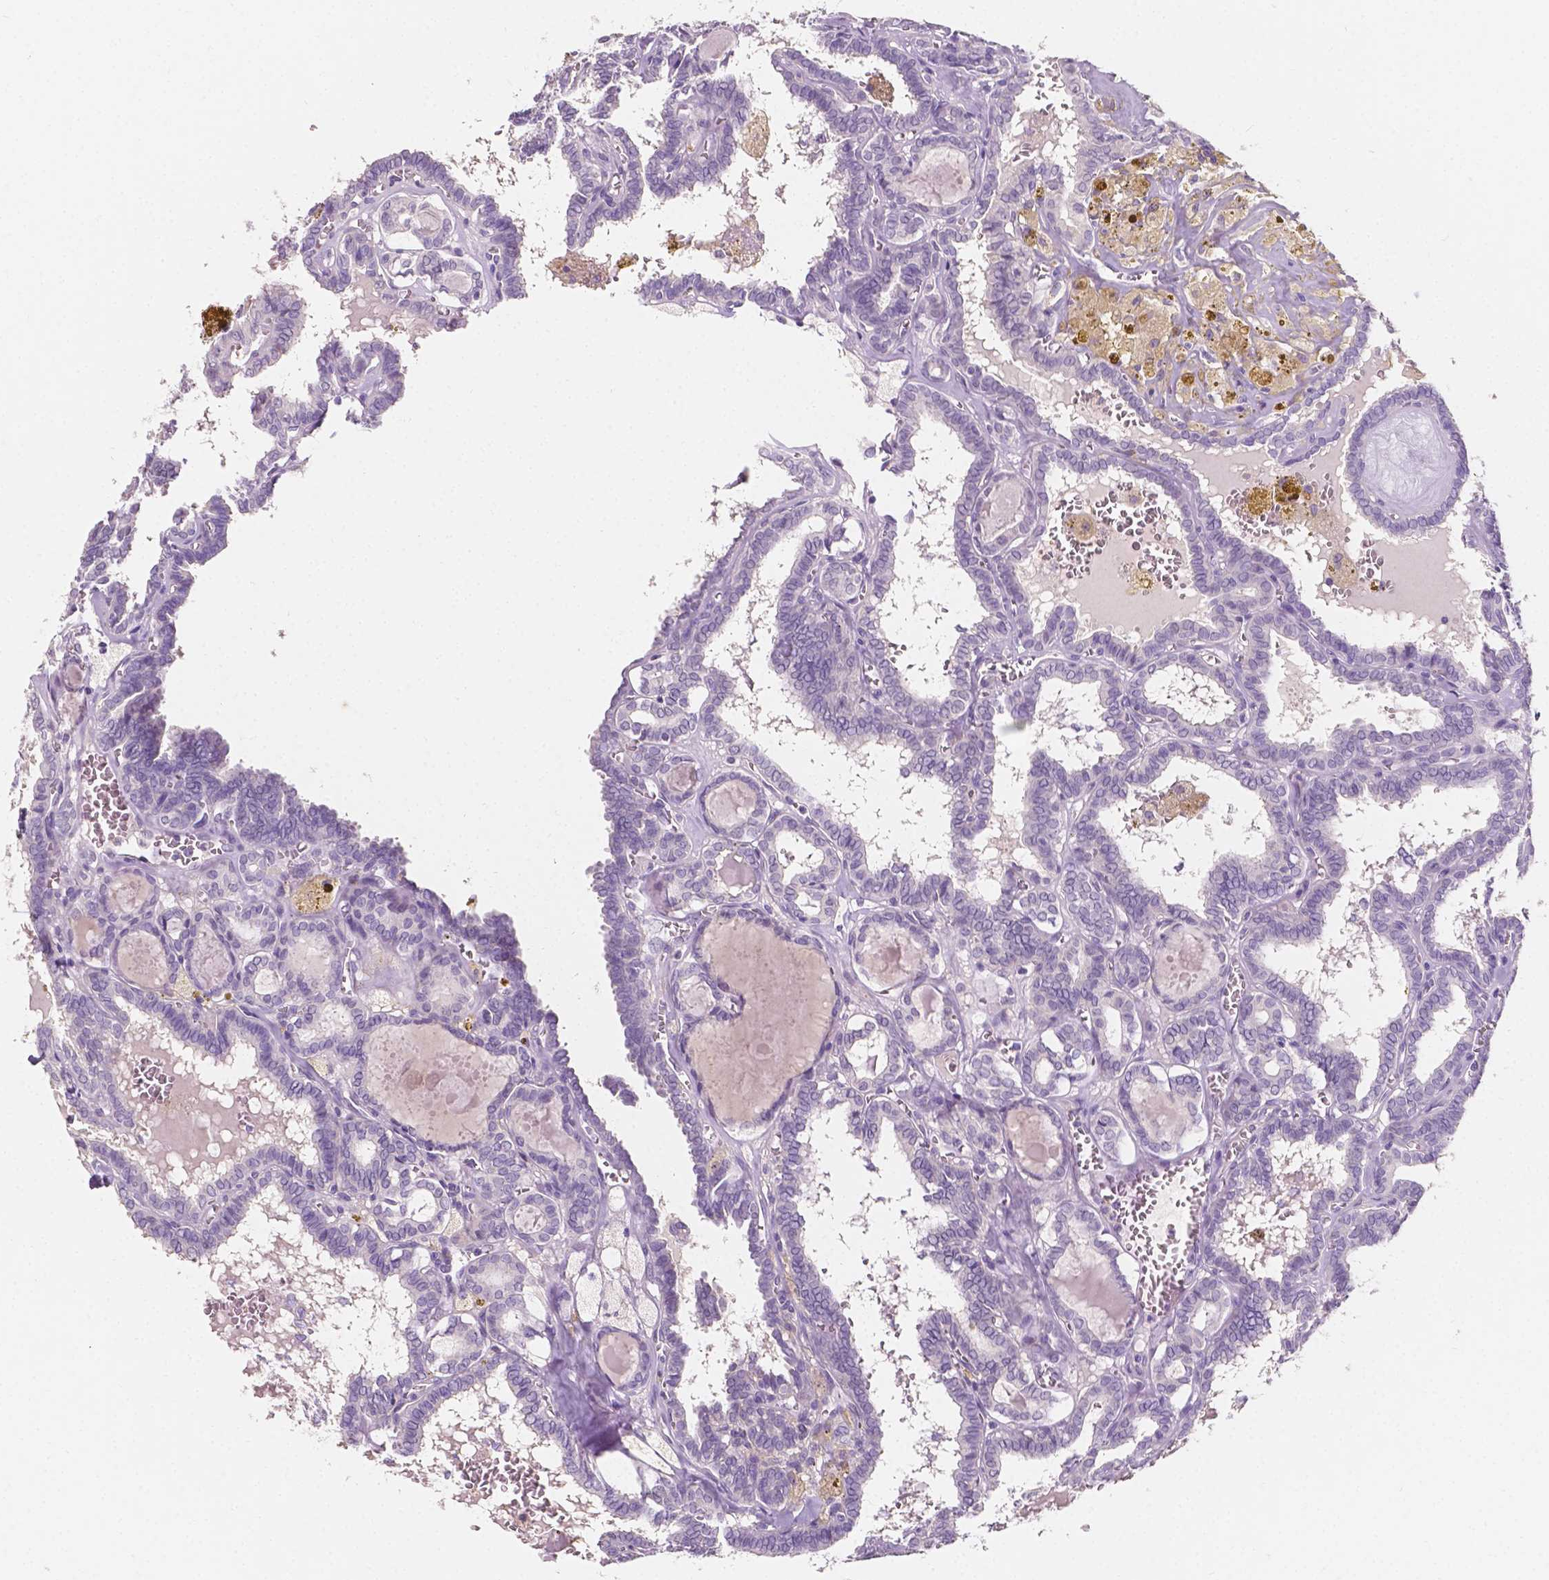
{"staining": {"intensity": "negative", "quantity": "none", "location": "none"}, "tissue": "thyroid cancer", "cell_type": "Tumor cells", "image_type": "cancer", "snomed": [{"axis": "morphology", "description": "Papillary adenocarcinoma, NOS"}, {"axis": "topography", "description": "Thyroid gland"}], "caption": "High magnification brightfield microscopy of thyroid cancer stained with DAB (brown) and counterstained with hematoxylin (blue): tumor cells show no significant staining.", "gene": "TAL1", "patient": {"sex": "female", "age": 39}}